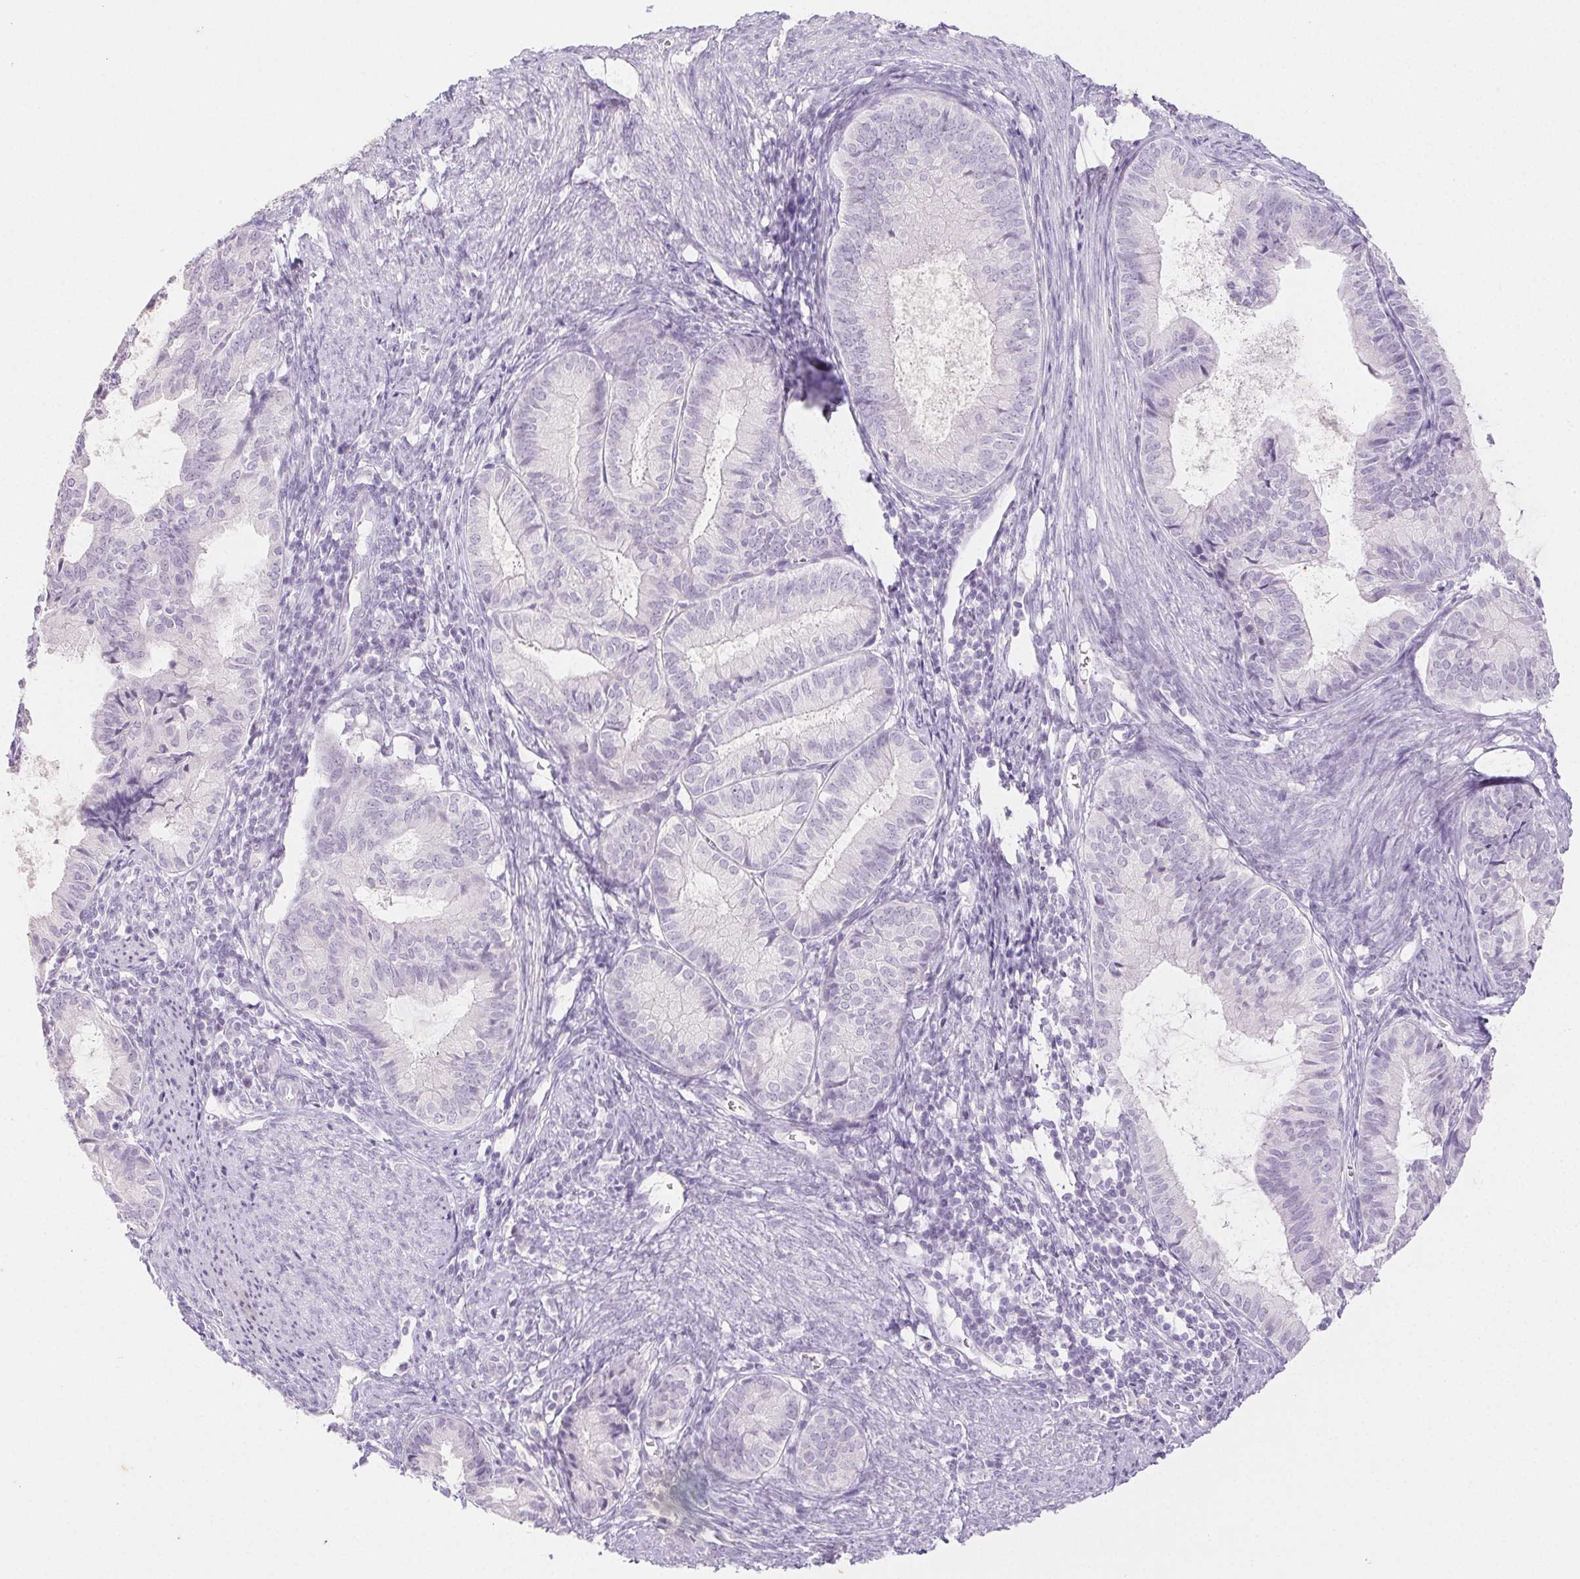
{"staining": {"intensity": "negative", "quantity": "none", "location": "none"}, "tissue": "endometrial cancer", "cell_type": "Tumor cells", "image_type": "cancer", "snomed": [{"axis": "morphology", "description": "Adenocarcinoma, NOS"}, {"axis": "topography", "description": "Endometrium"}], "caption": "IHC photomicrograph of human adenocarcinoma (endometrial) stained for a protein (brown), which demonstrates no expression in tumor cells. Nuclei are stained in blue.", "gene": "PI3", "patient": {"sex": "female", "age": 86}}